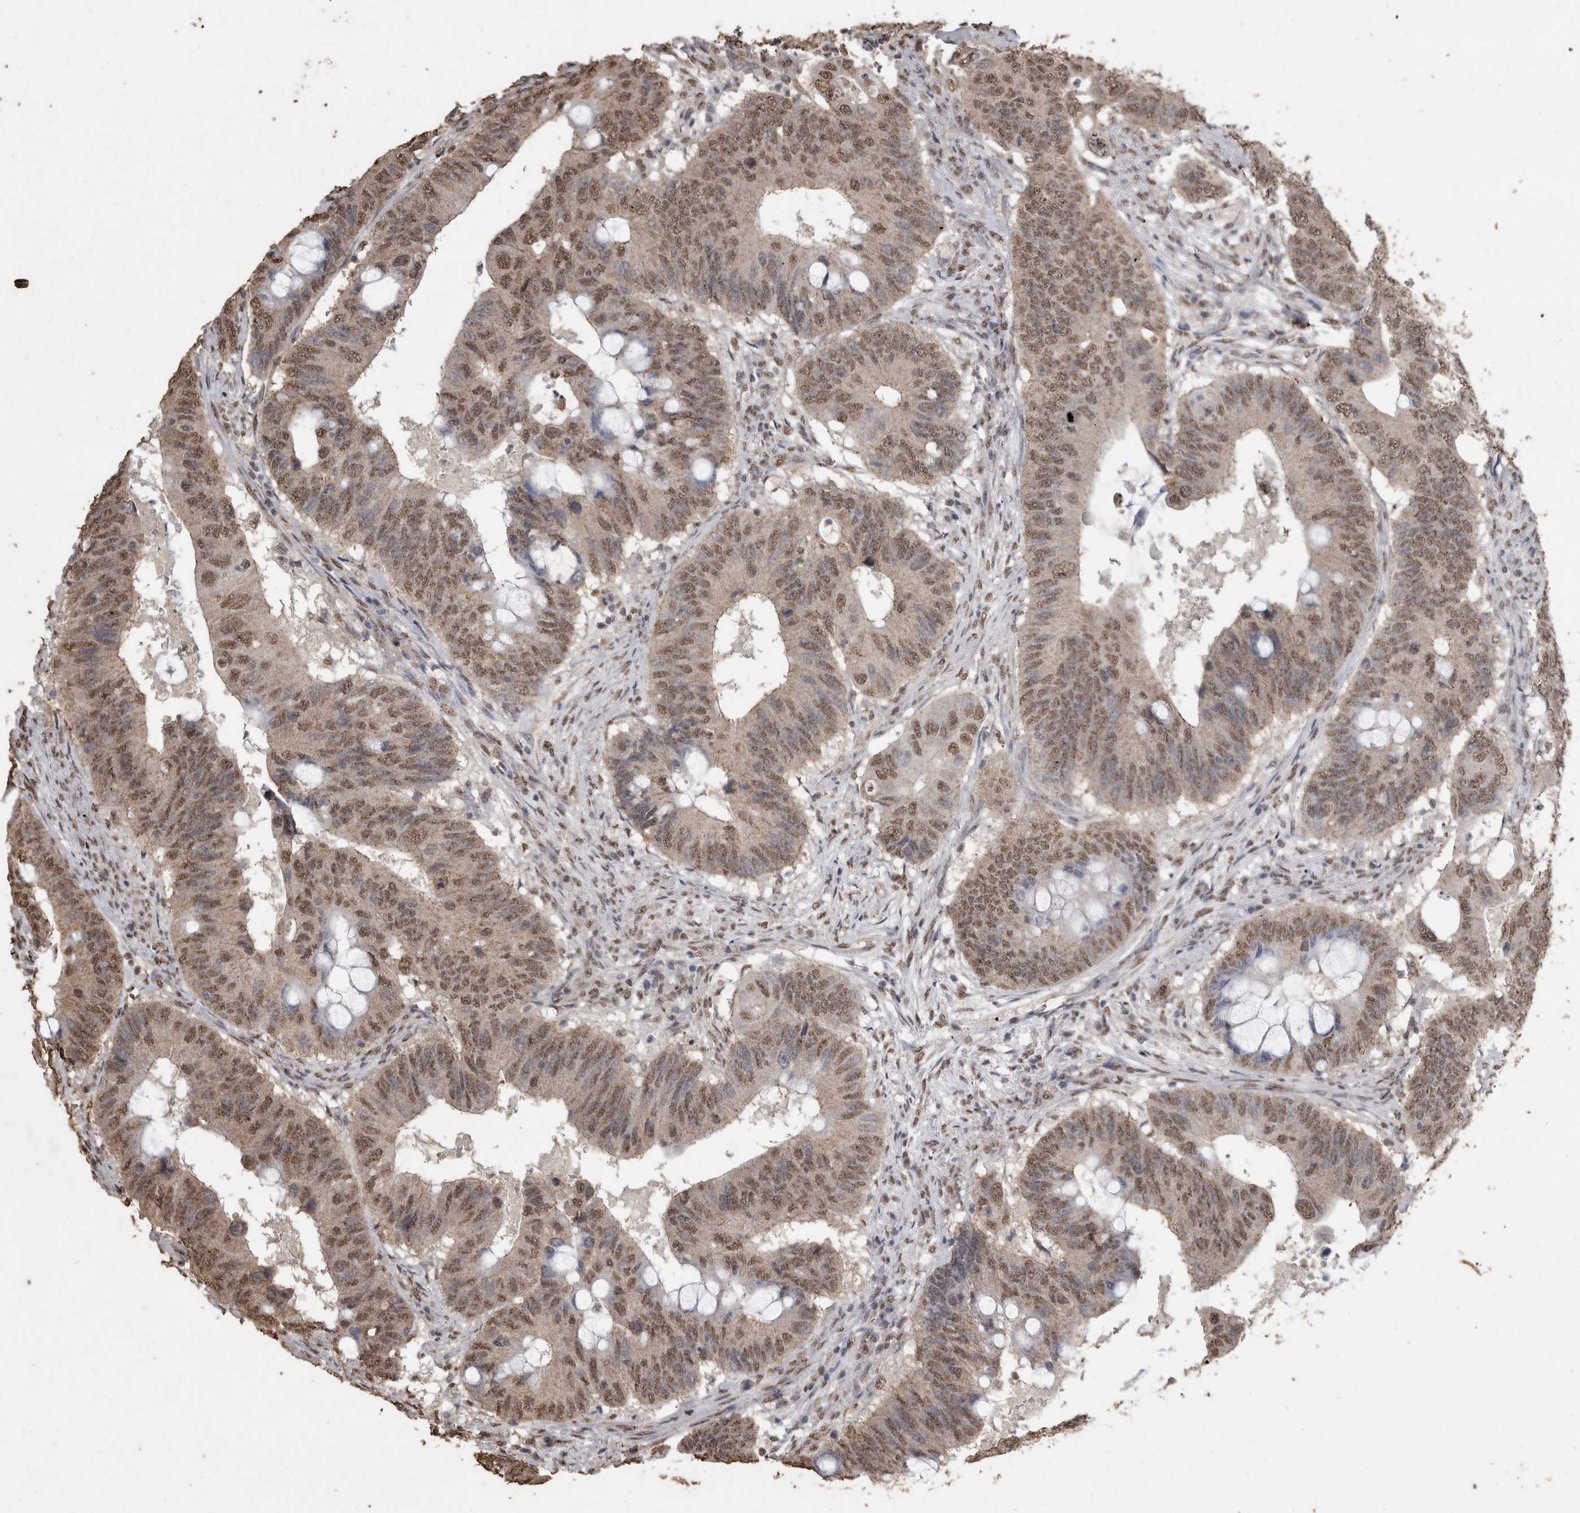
{"staining": {"intensity": "moderate", "quantity": ">75%", "location": "nuclear"}, "tissue": "colorectal cancer", "cell_type": "Tumor cells", "image_type": "cancer", "snomed": [{"axis": "morphology", "description": "Adenocarcinoma, NOS"}, {"axis": "topography", "description": "Colon"}], "caption": "Tumor cells show medium levels of moderate nuclear staining in approximately >75% of cells in colorectal cancer.", "gene": "SMAD7", "patient": {"sex": "male", "age": 71}}